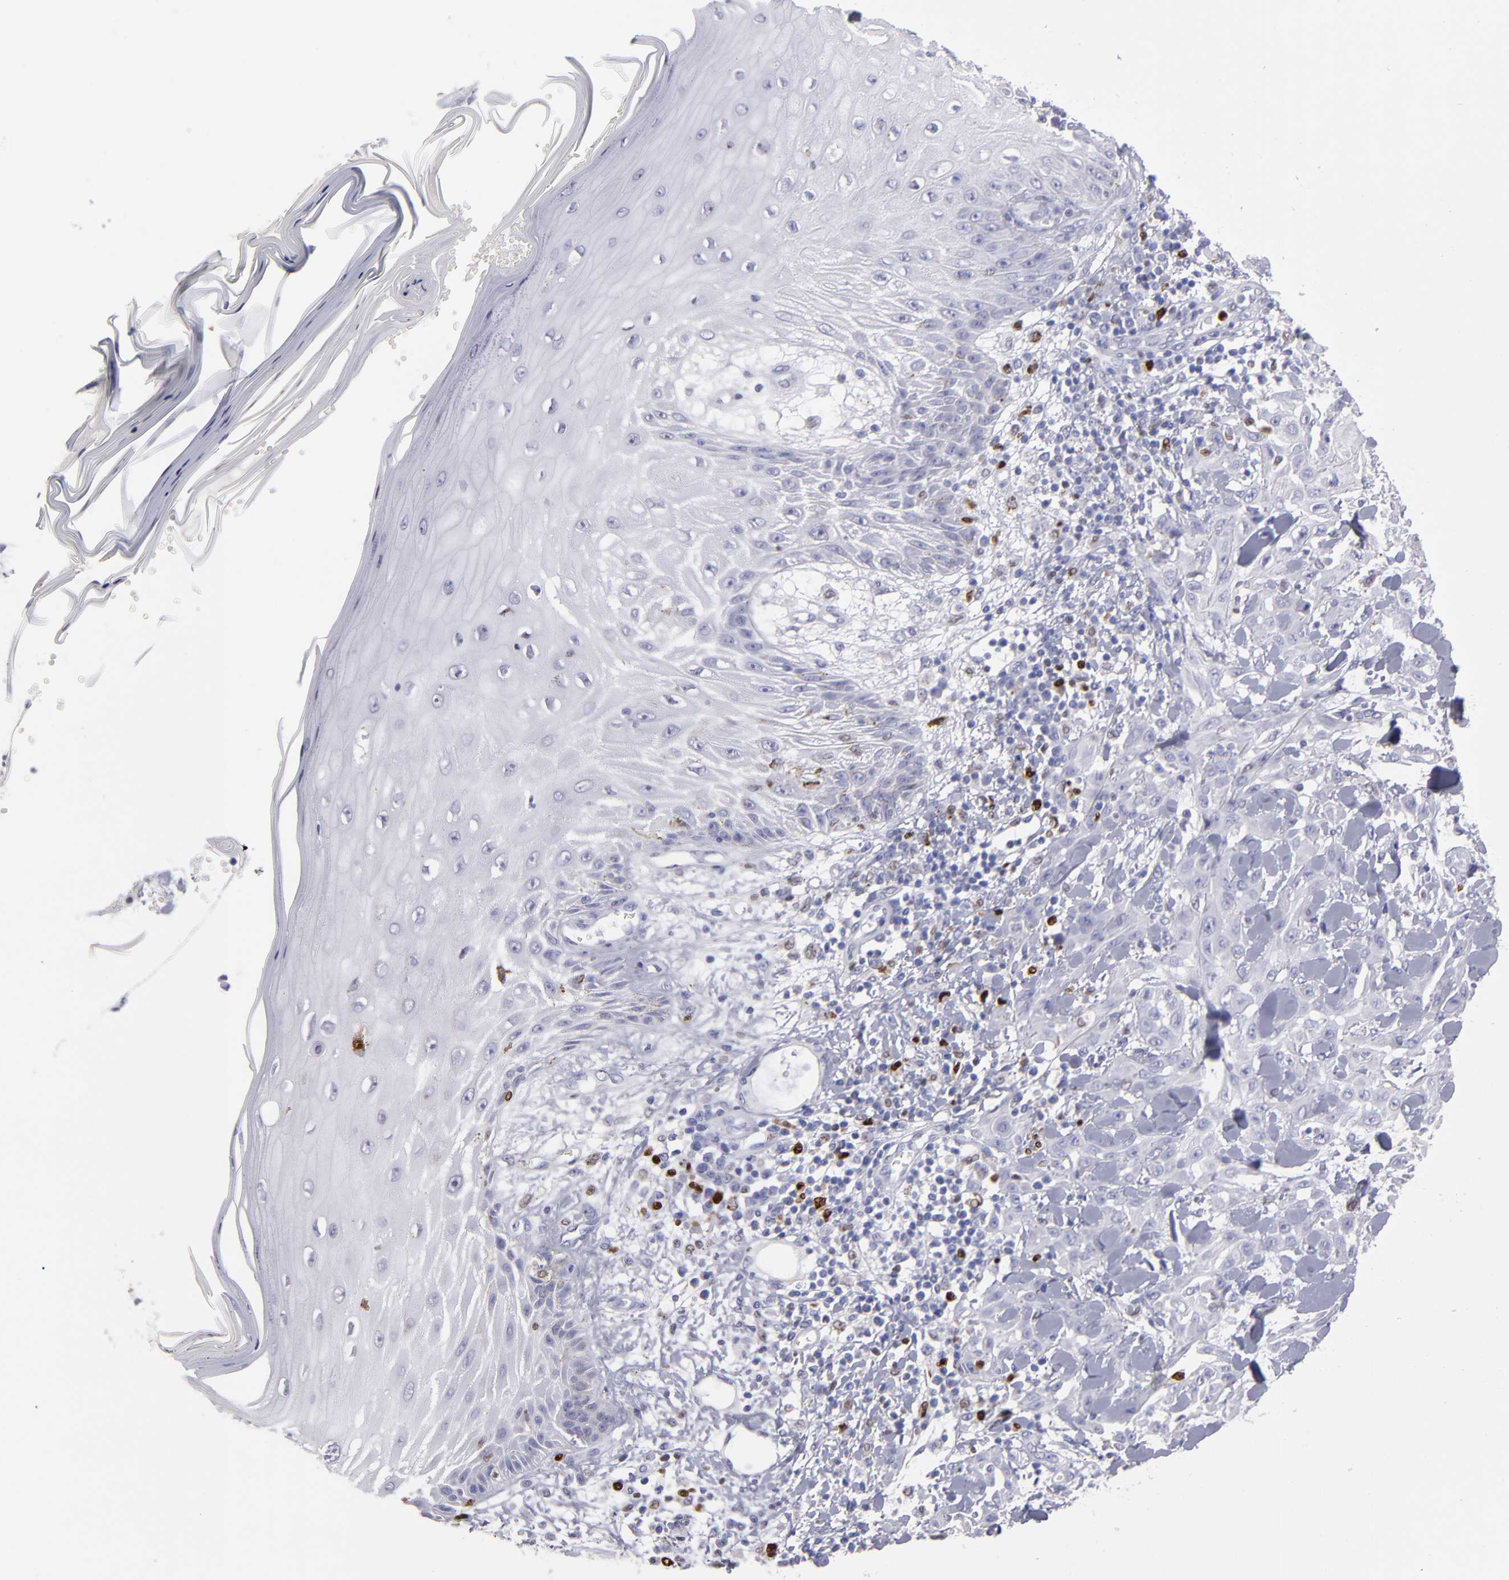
{"staining": {"intensity": "negative", "quantity": "none", "location": "none"}, "tissue": "skin cancer", "cell_type": "Tumor cells", "image_type": "cancer", "snomed": [{"axis": "morphology", "description": "Squamous cell carcinoma, NOS"}, {"axis": "topography", "description": "Skin"}], "caption": "This is a image of IHC staining of skin cancer (squamous cell carcinoma), which shows no positivity in tumor cells.", "gene": "IRF8", "patient": {"sex": "male", "age": 24}}